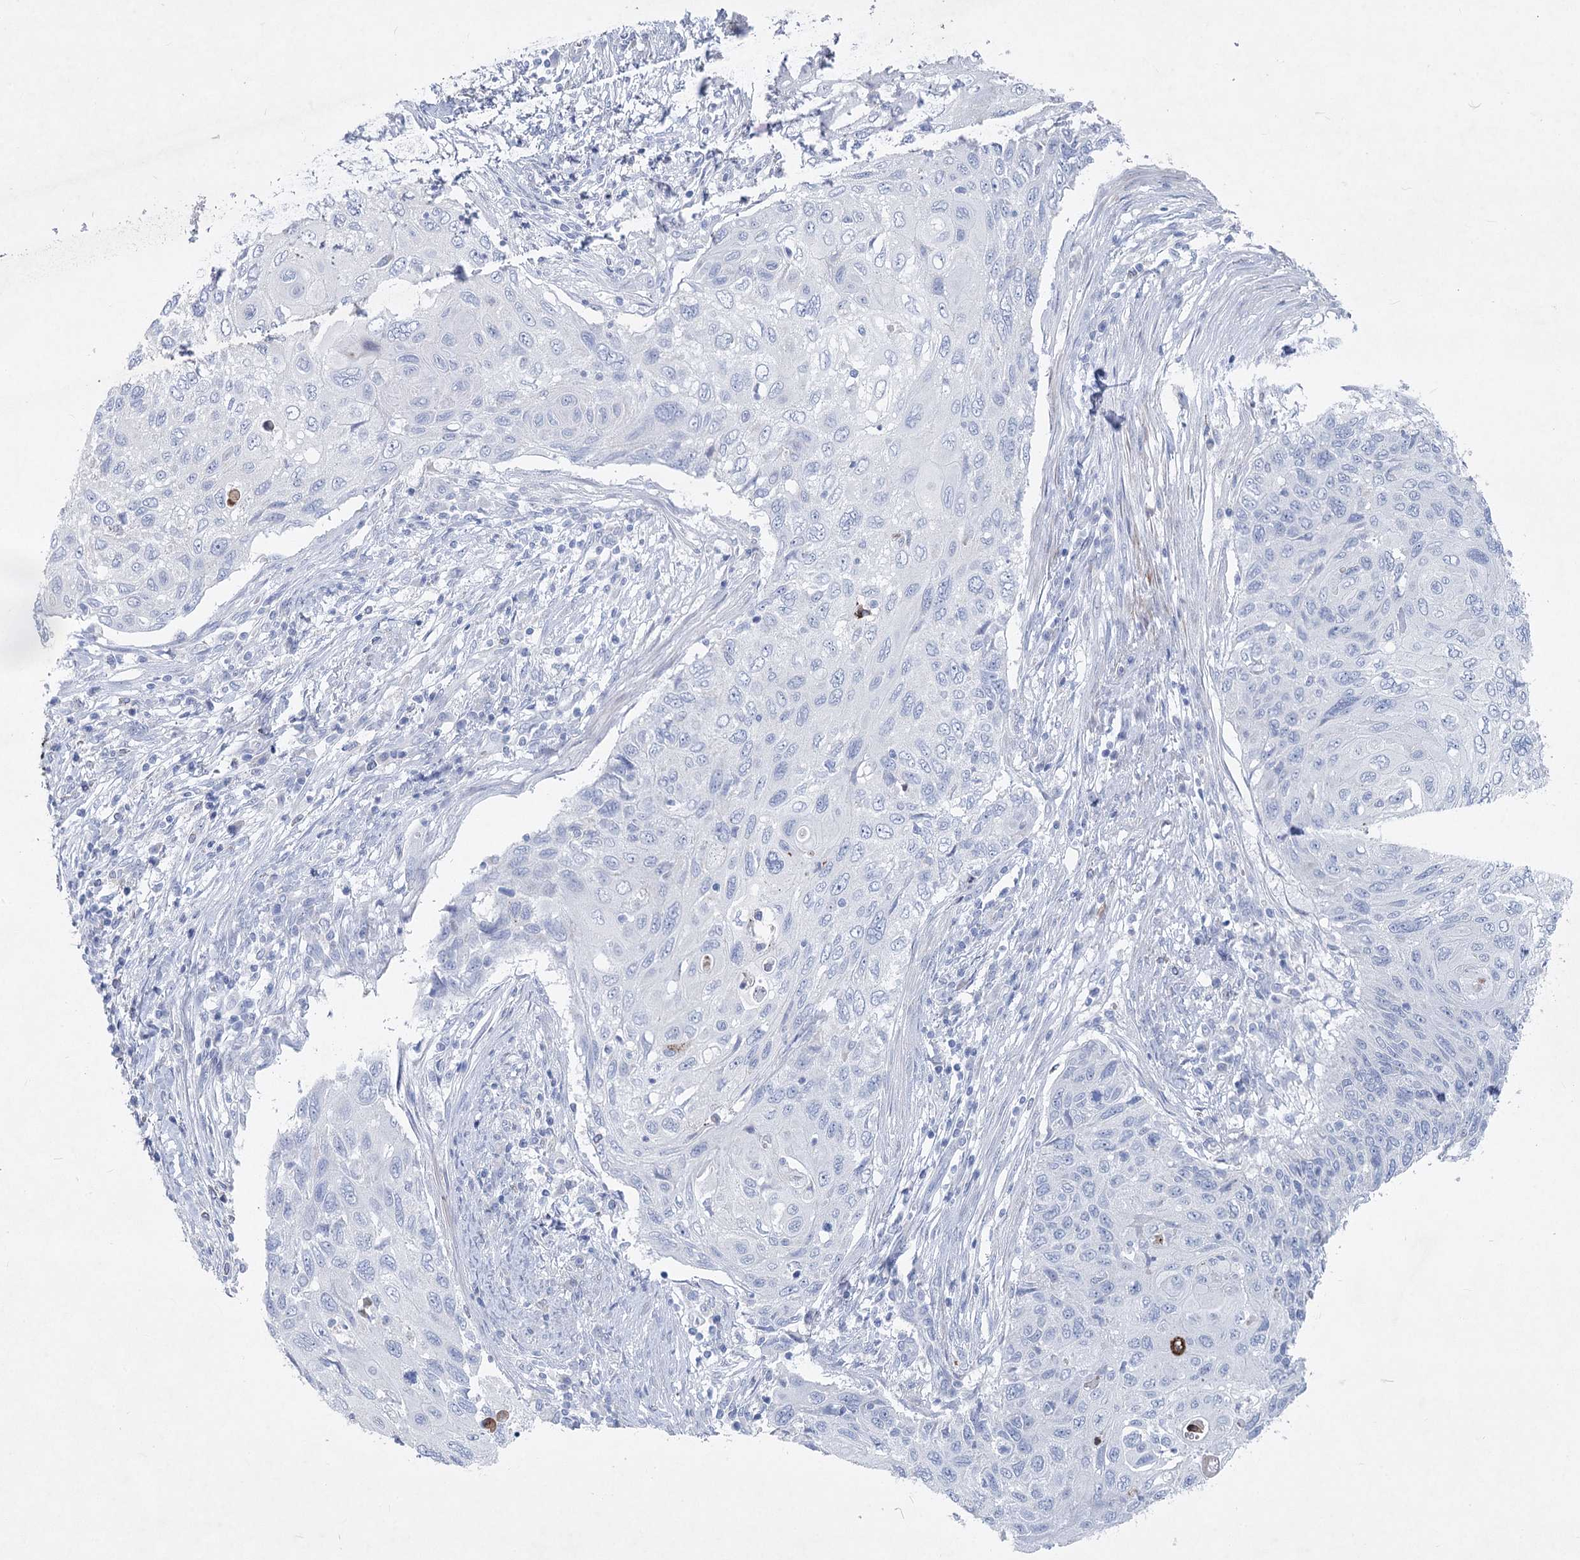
{"staining": {"intensity": "negative", "quantity": "none", "location": "none"}, "tissue": "cervical cancer", "cell_type": "Tumor cells", "image_type": "cancer", "snomed": [{"axis": "morphology", "description": "Squamous cell carcinoma, NOS"}, {"axis": "topography", "description": "Cervix"}], "caption": "Immunohistochemistry histopathology image of cervical cancer stained for a protein (brown), which reveals no expression in tumor cells.", "gene": "WDR74", "patient": {"sex": "female", "age": 70}}